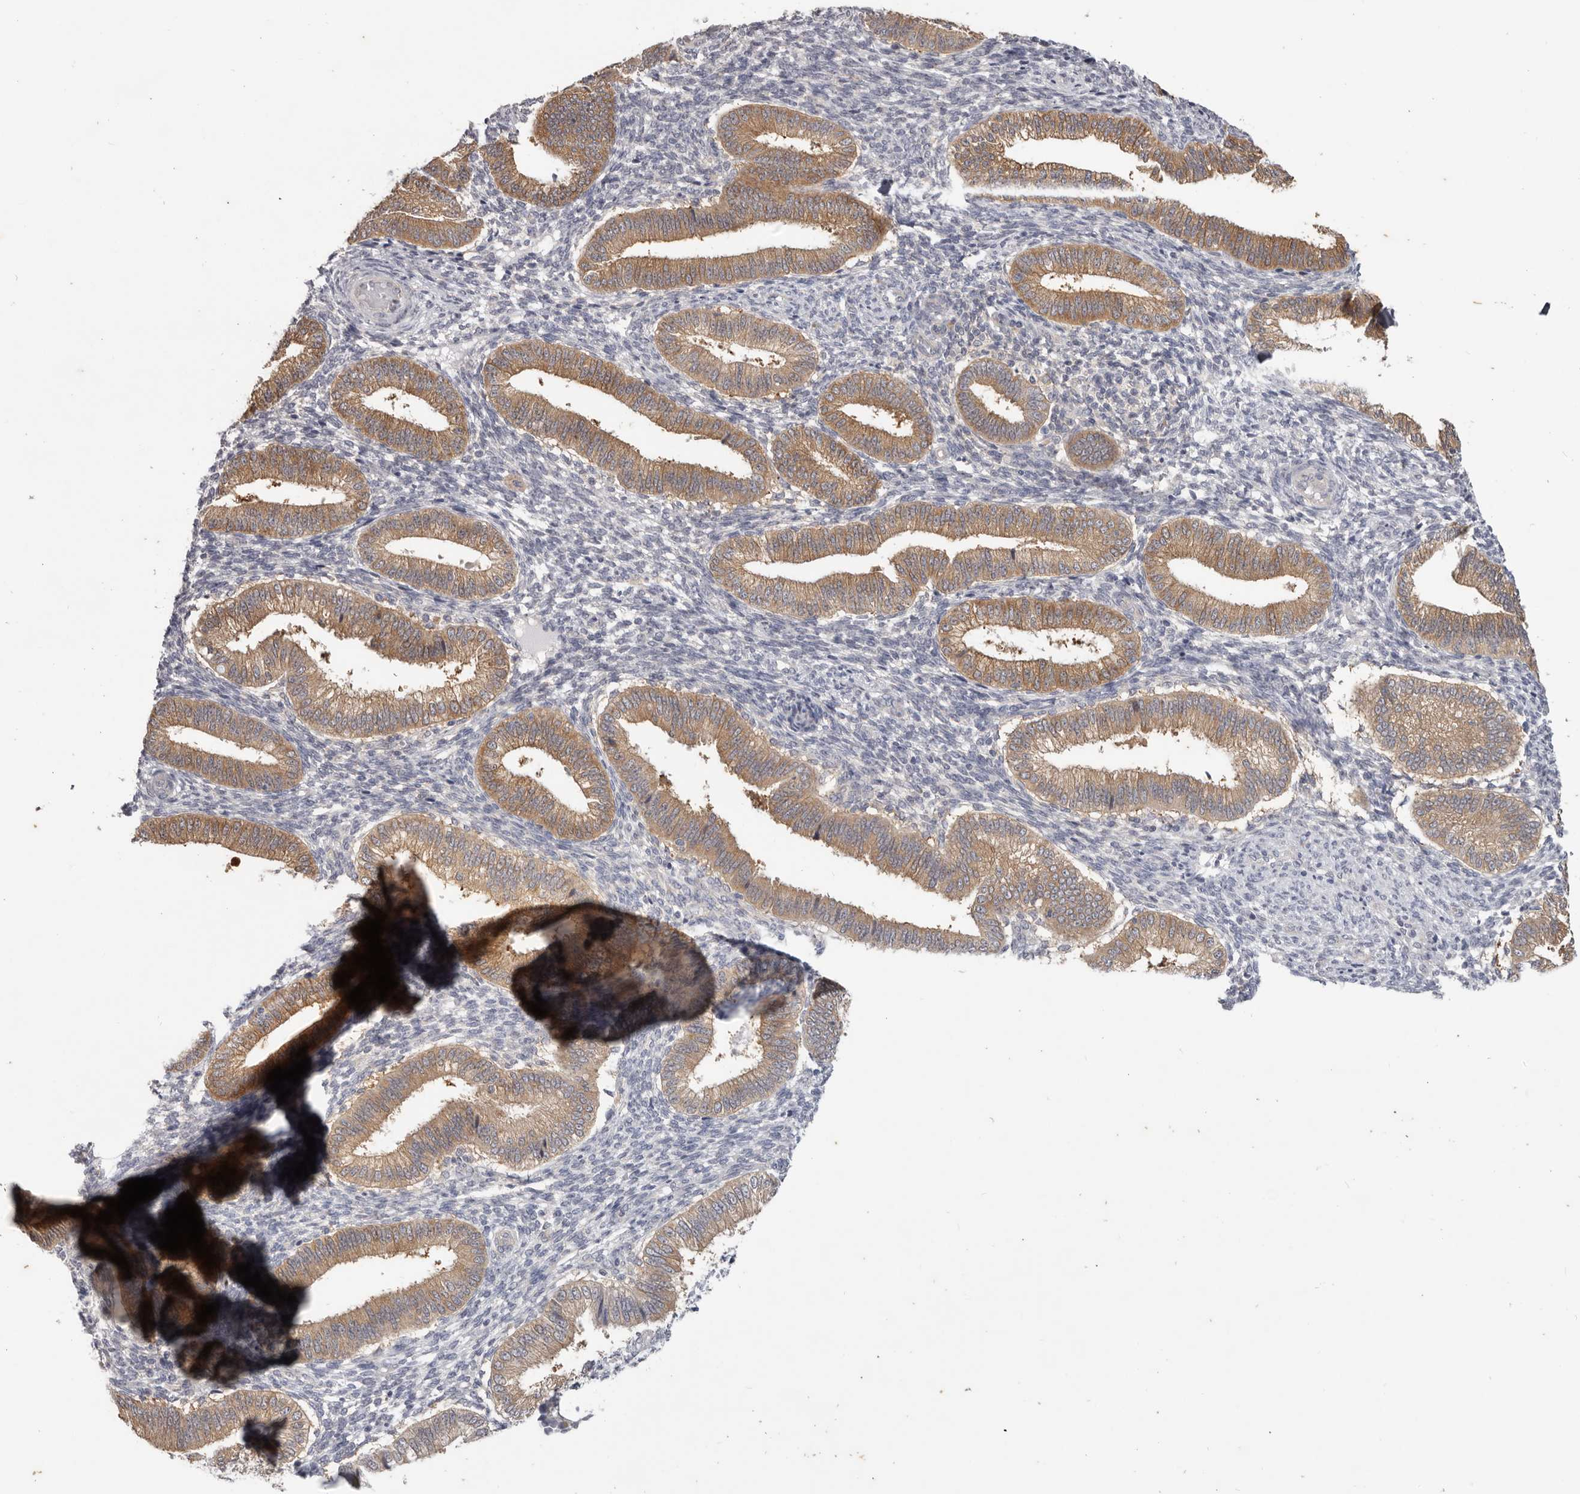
{"staining": {"intensity": "negative", "quantity": "none", "location": "none"}, "tissue": "endometrium", "cell_type": "Cells in endometrial stroma", "image_type": "normal", "snomed": [{"axis": "morphology", "description": "Normal tissue, NOS"}, {"axis": "topography", "description": "Endometrium"}], "caption": "The photomicrograph demonstrates no significant expression in cells in endometrial stroma of endometrium. The staining is performed using DAB brown chromogen with nuclei counter-stained in using hematoxylin.", "gene": "WDR77", "patient": {"sex": "female", "age": 39}}